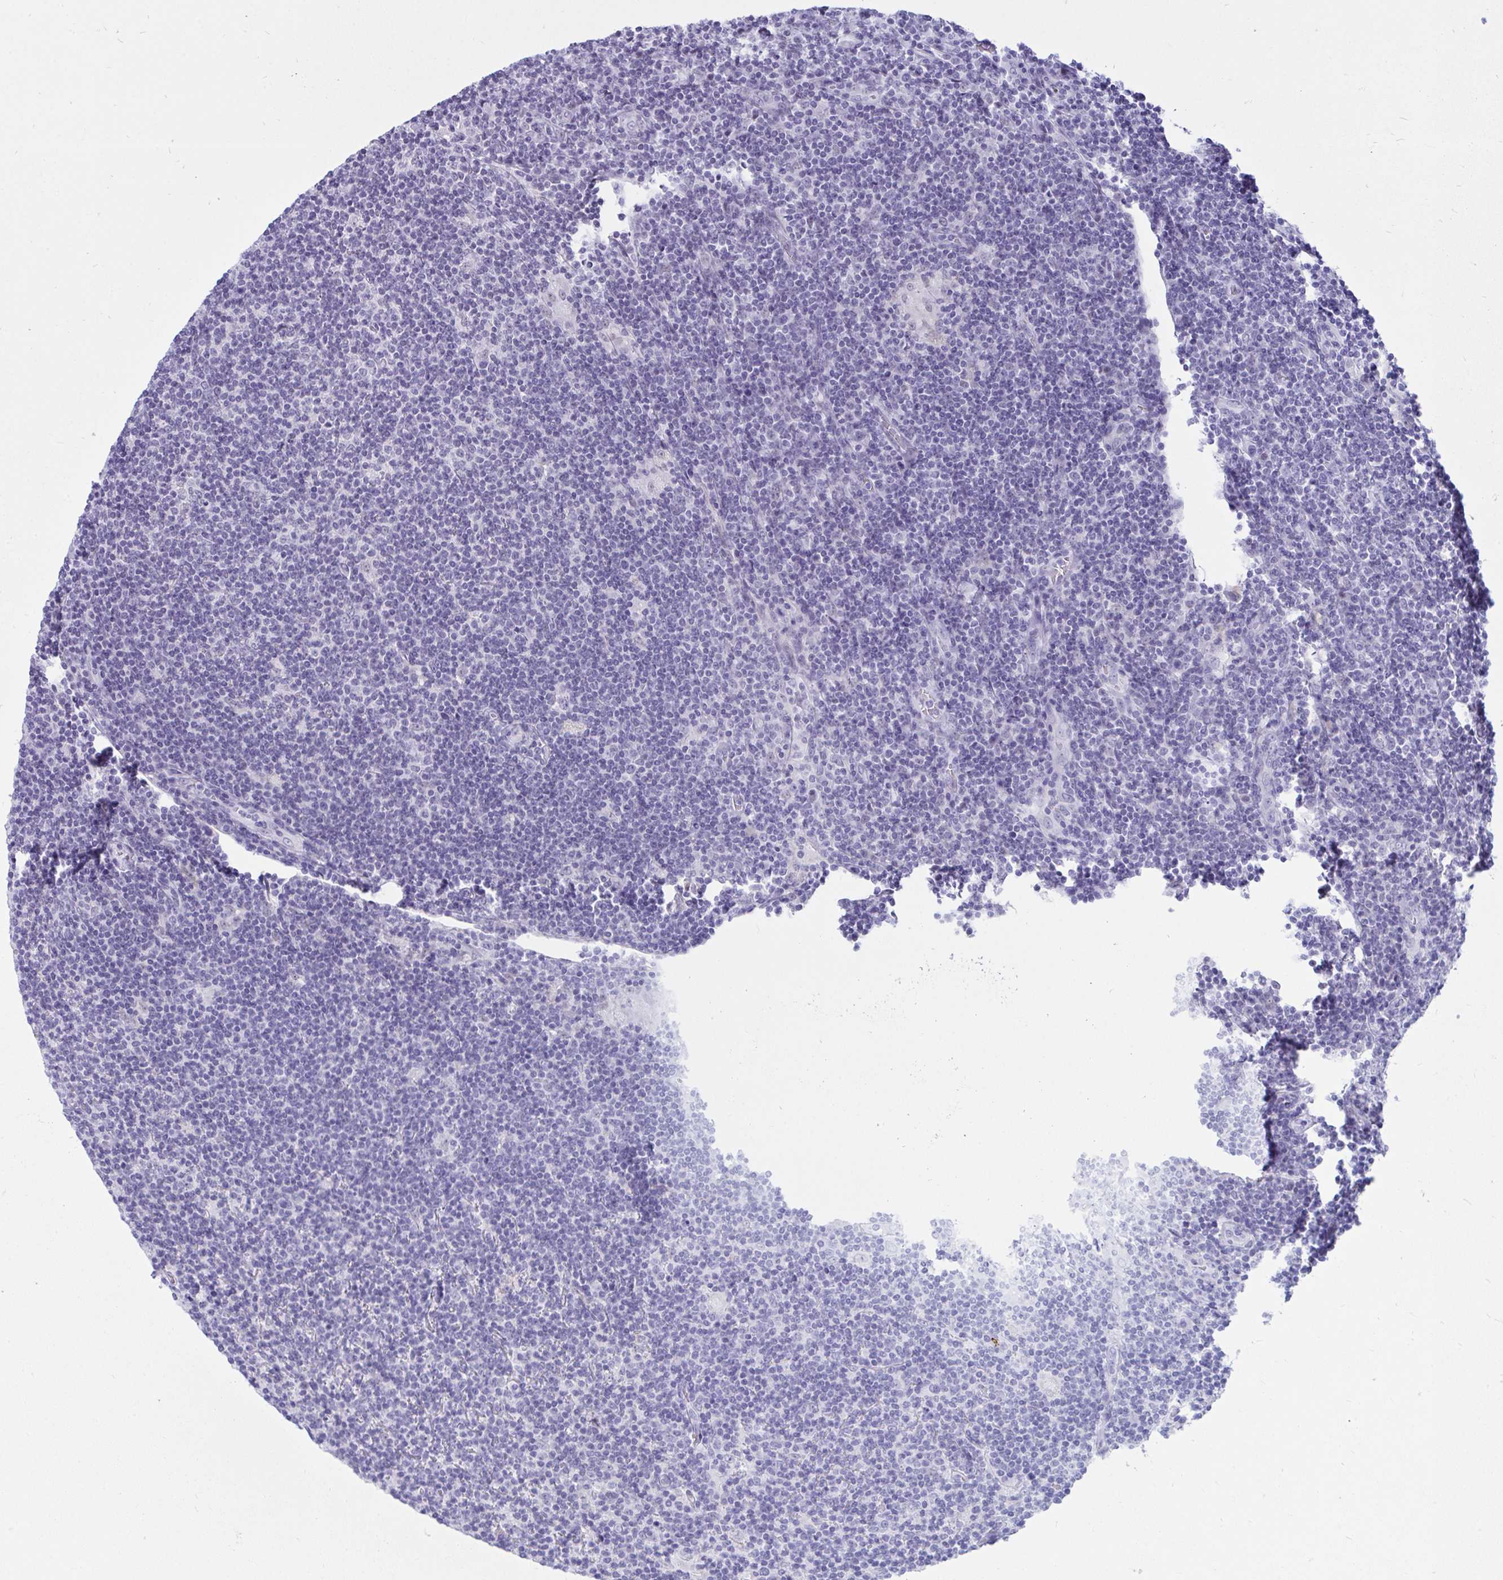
{"staining": {"intensity": "negative", "quantity": "none", "location": "none"}, "tissue": "lymphoma", "cell_type": "Tumor cells", "image_type": "cancer", "snomed": [{"axis": "morphology", "description": "Hodgkin's disease, NOS"}, {"axis": "topography", "description": "Lymph node"}], "caption": "The image demonstrates no significant positivity in tumor cells of Hodgkin's disease.", "gene": "OR5F1", "patient": {"sex": "male", "age": 40}}